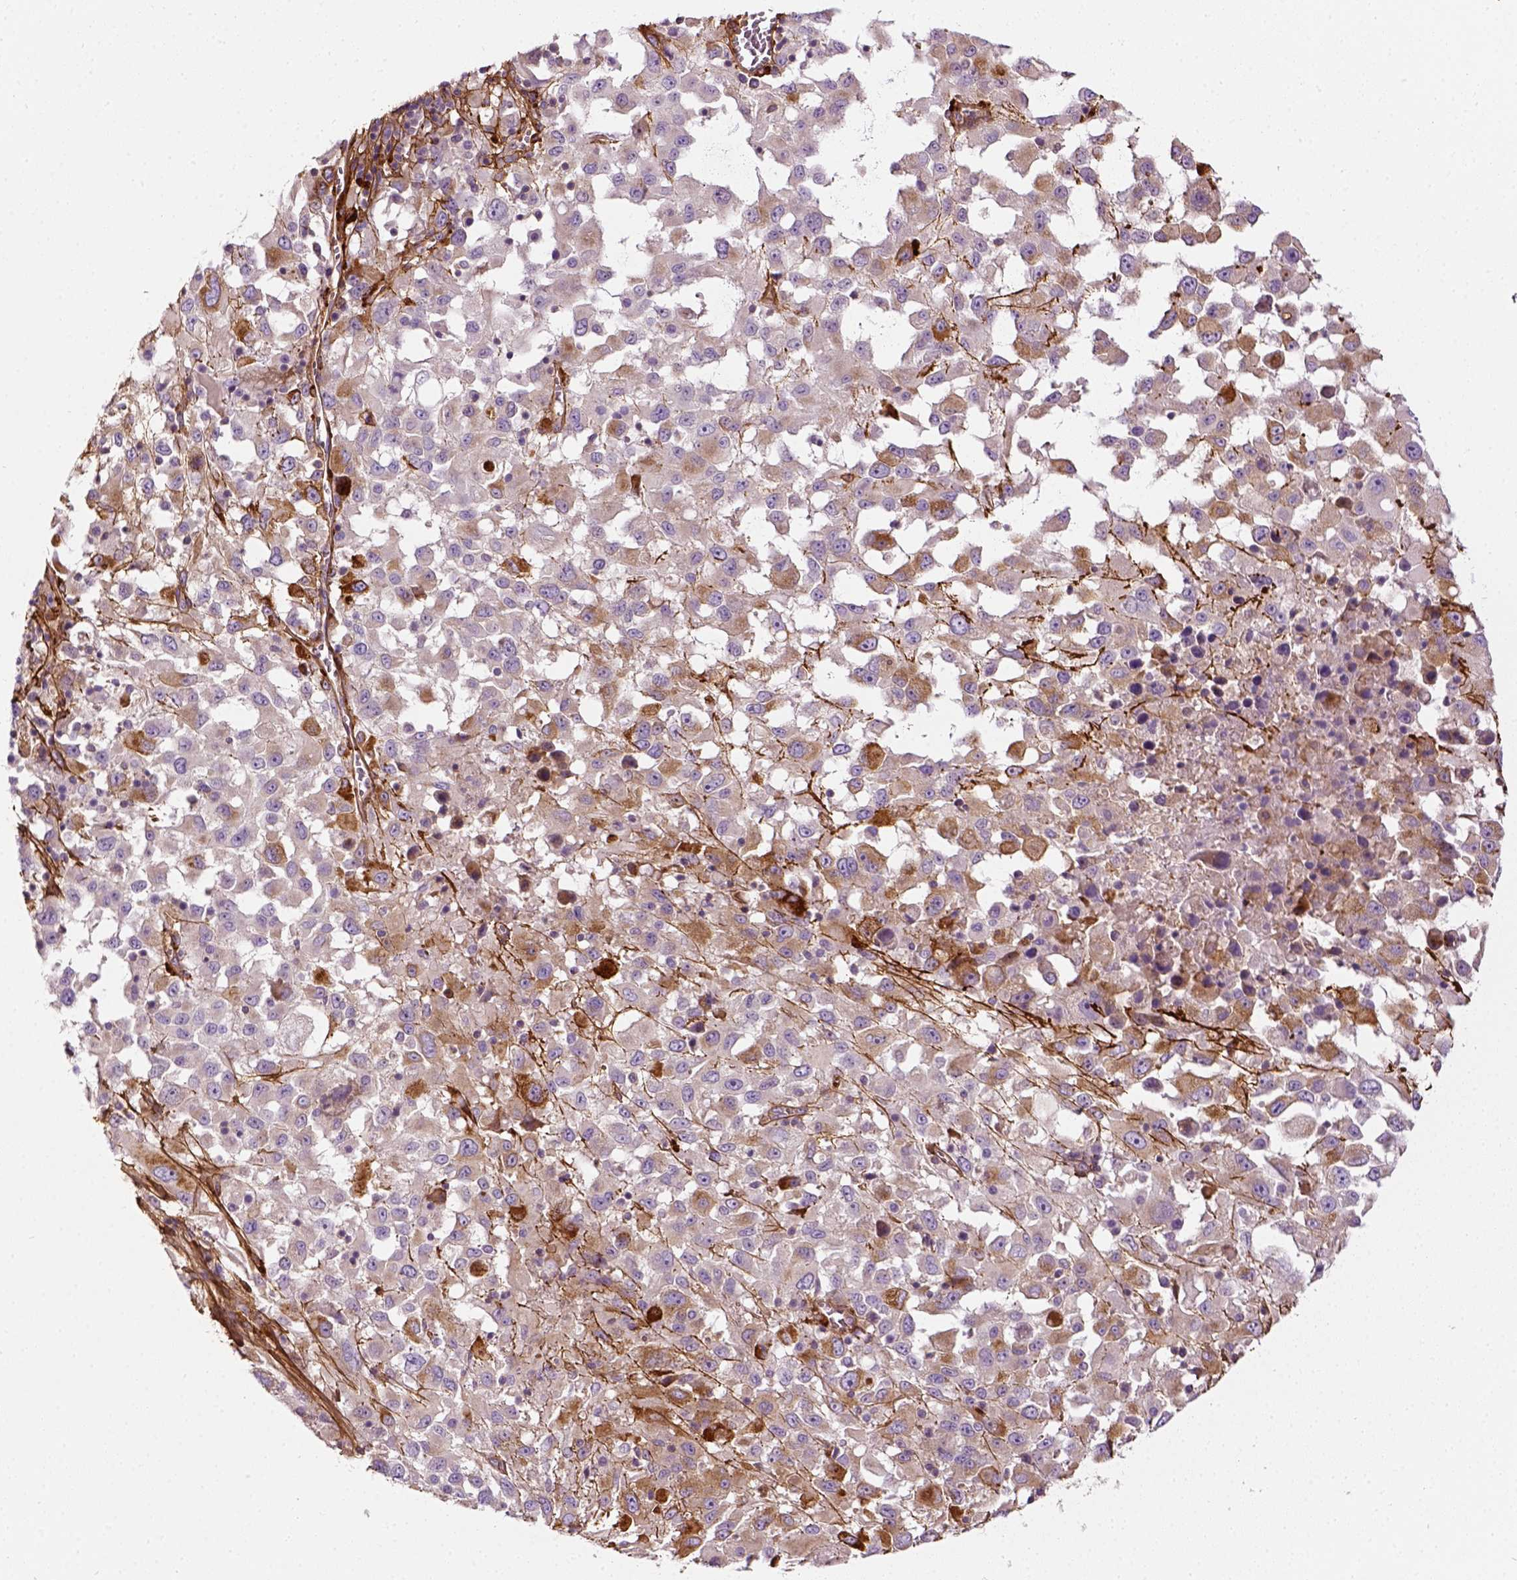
{"staining": {"intensity": "weak", "quantity": "25%-75%", "location": "cytoplasmic/membranous"}, "tissue": "melanoma", "cell_type": "Tumor cells", "image_type": "cancer", "snomed": [{"axis": "morphology", "description": "Malignant melanoma, Metastatic site"}, {"axis": "topography", "description": "Soft tissue"}], "caption": "Tumor cells show weak cytoplasmic/membranous expression in approximately 25%-75% of cells in melanoma.", "gene": "COL6A2", "patient": {"sex": "male", "age": 50}}